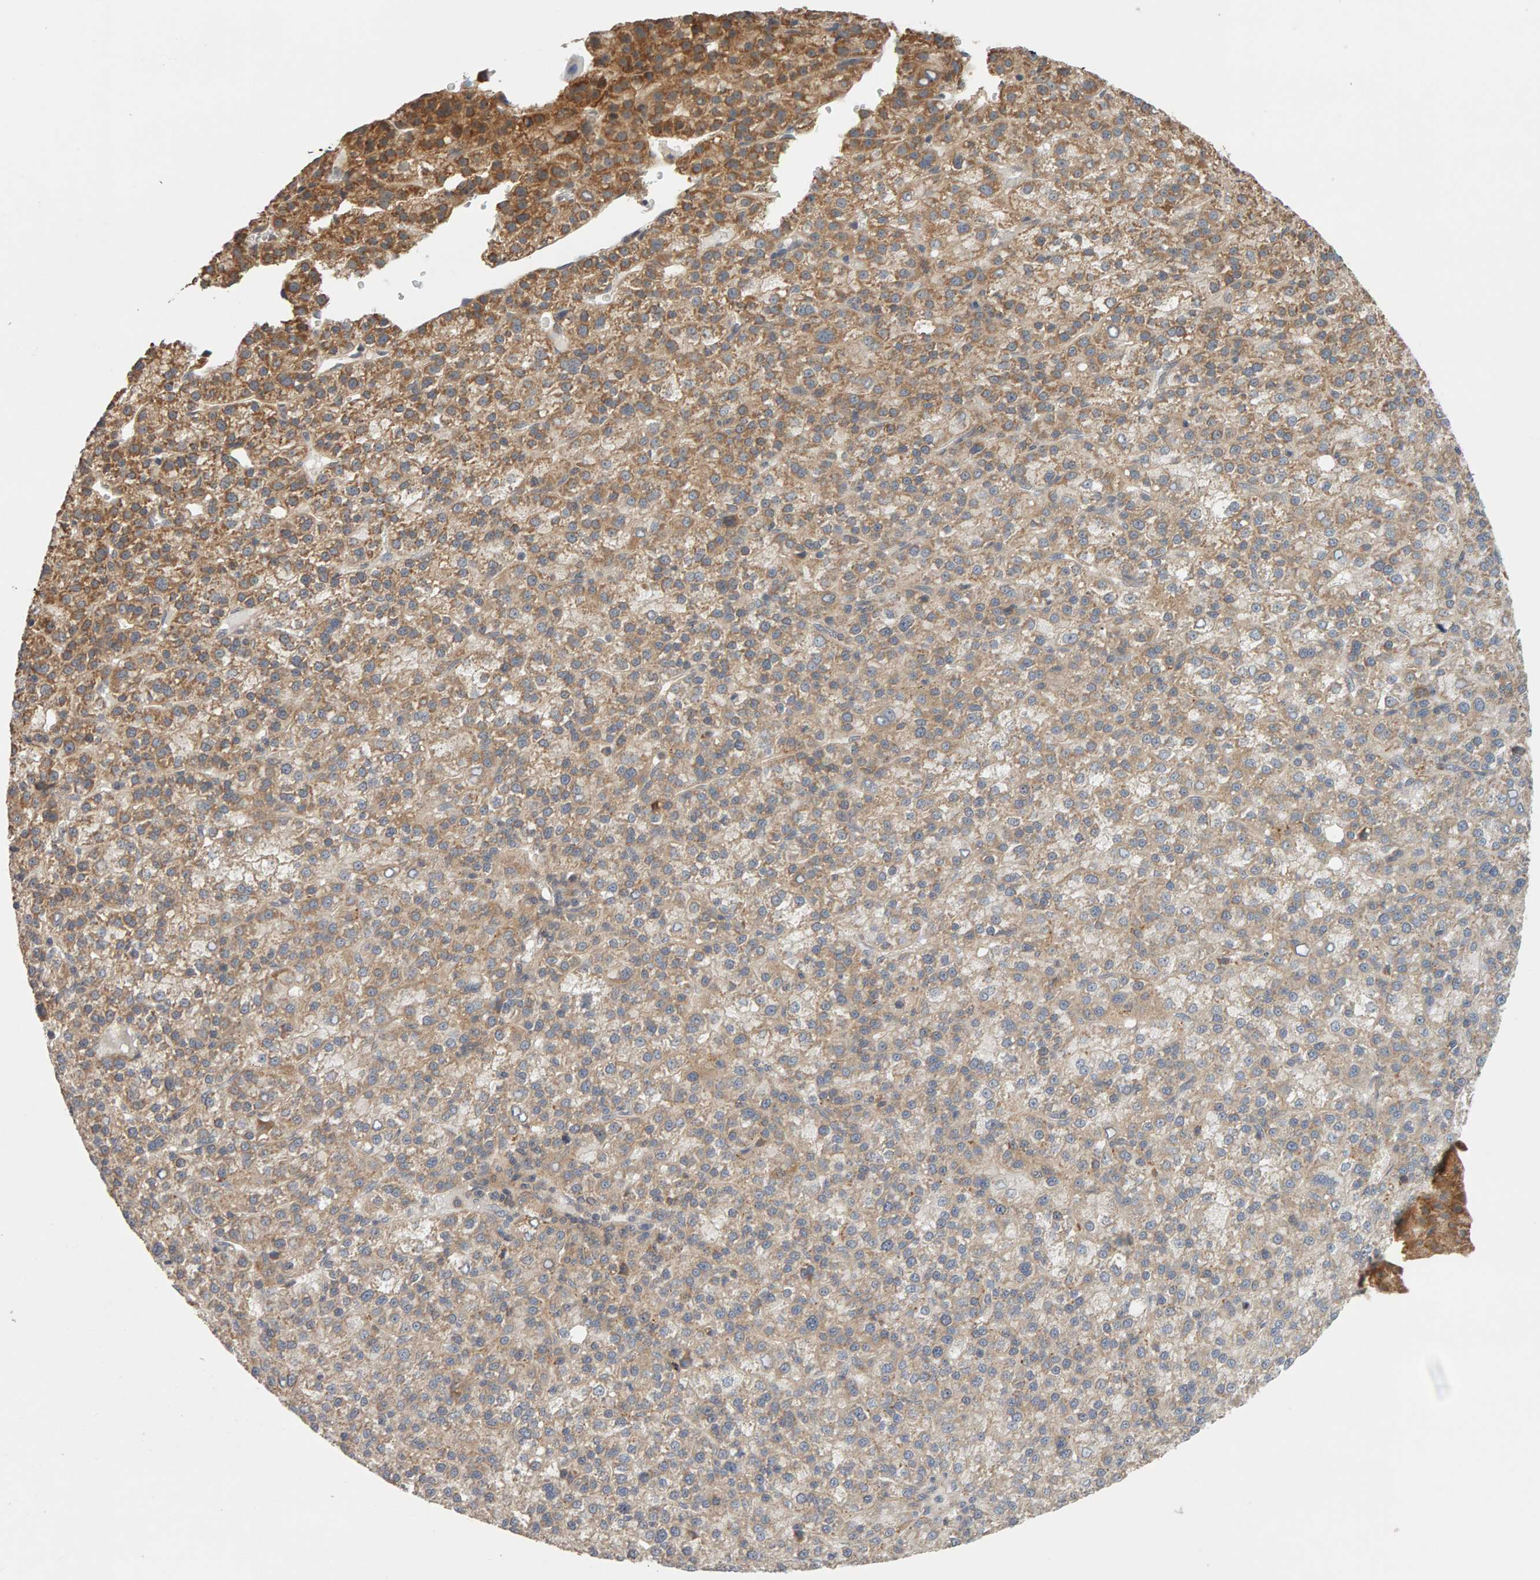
{"staining": {"intensity": "moderate", "quantity": "25%-75%", "location": "cytoplasmic/membranous"}, "tissue": "liver cancer", "cell_type": "Tumor cells", "image_type": "cancer", "snomed": [{"axis": "morphology", "description": "Carcinoma, Hepatocellular, NOS"}, {"axis": "topography", "description": "Liver"}], "caption": "The micrograph reveals a brown stain indicating the presence of a protein in the cytoplasmic/membranous of tumor cells in liver cancer.", "gene": "DNAJC7", "patient": {"sex": "female", "age": 58}}